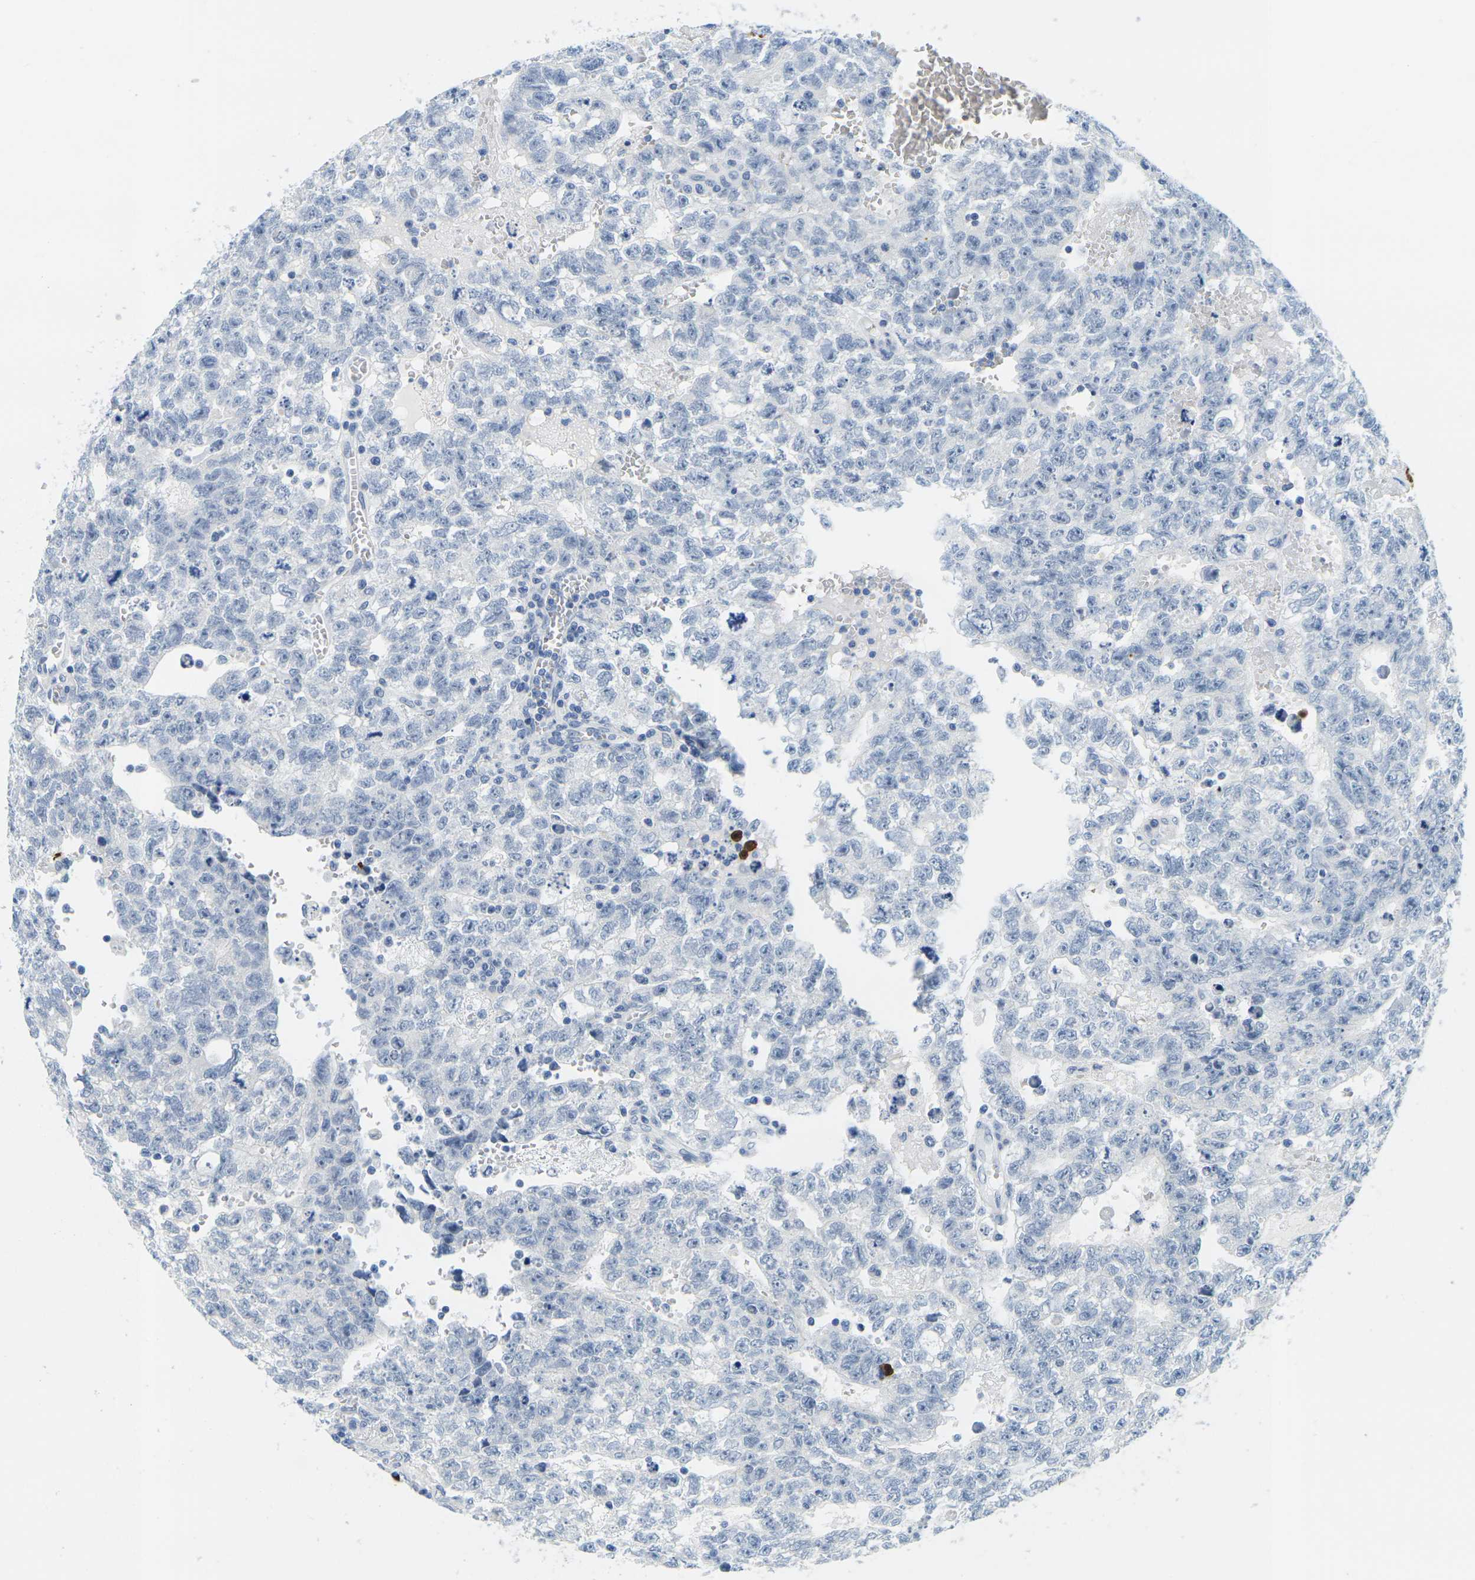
{"staining": {"intensity": "negative", "quantity": "none", "location": "none"}, "tissue": "testis cancer", "cell_type": "Tumor cells", "image_type": "cancer", "snomed": [{"axis": "morphology", "description": "Seminoma, NOS"}, {"axis": "morphology", "description": "Carcinoma, Embryonal, NOS"}, {"axis": "topography", "description": "Testis"}], "caption": "This is a micrograph of immunohistochemistry (IHC) staining of testis cancer, which shows no expression in tumor cells. (Brightfield microscopy of DAB (3,3'-diaminobenzidine) immunohistochemistry (IHC) at high magnification).", "gene": "GPR15", "patient": {"sex": "male", "age": 38}}